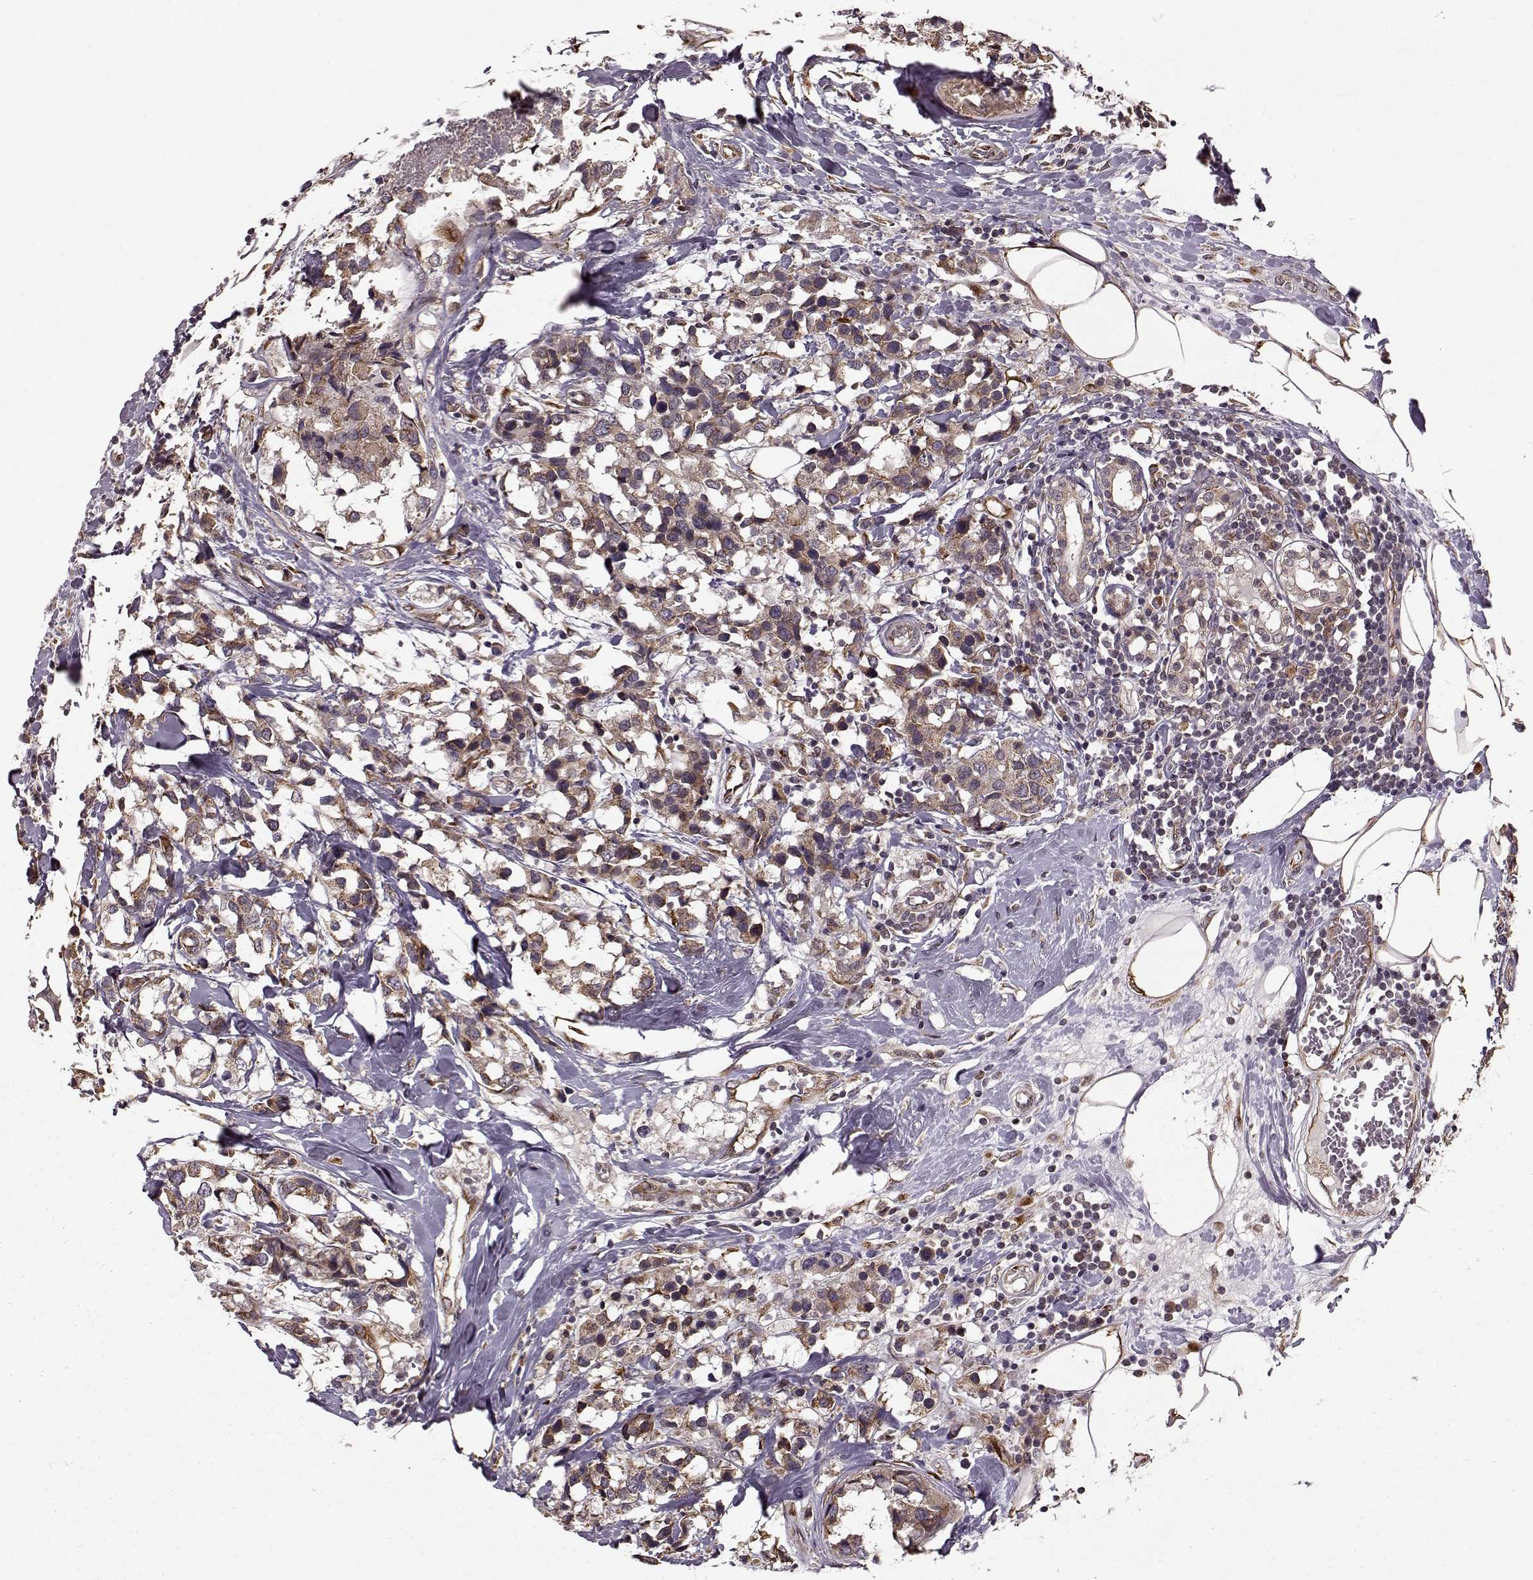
{"staining": {"intensity": "weak", "quantity": ">75%", "location": "cytoplasmic/membranous"}, "tissue": "breast cancer", "cell_type": "Tumor cells", "image_type": "cancer", "snomed": [{"axis": "morphology", "description": "Lobular carcinoma"}, {"axis": "topography", "description": "Breast"}], "caption": "DAB immunohistochemical staining of lobular carcinoma (breast) shows weak cytoplasmic/membranous protein expression in approximately >75% of tumor cells.", "gene": "YIPF5", "patient": {"sex": "female", "age": 59}}